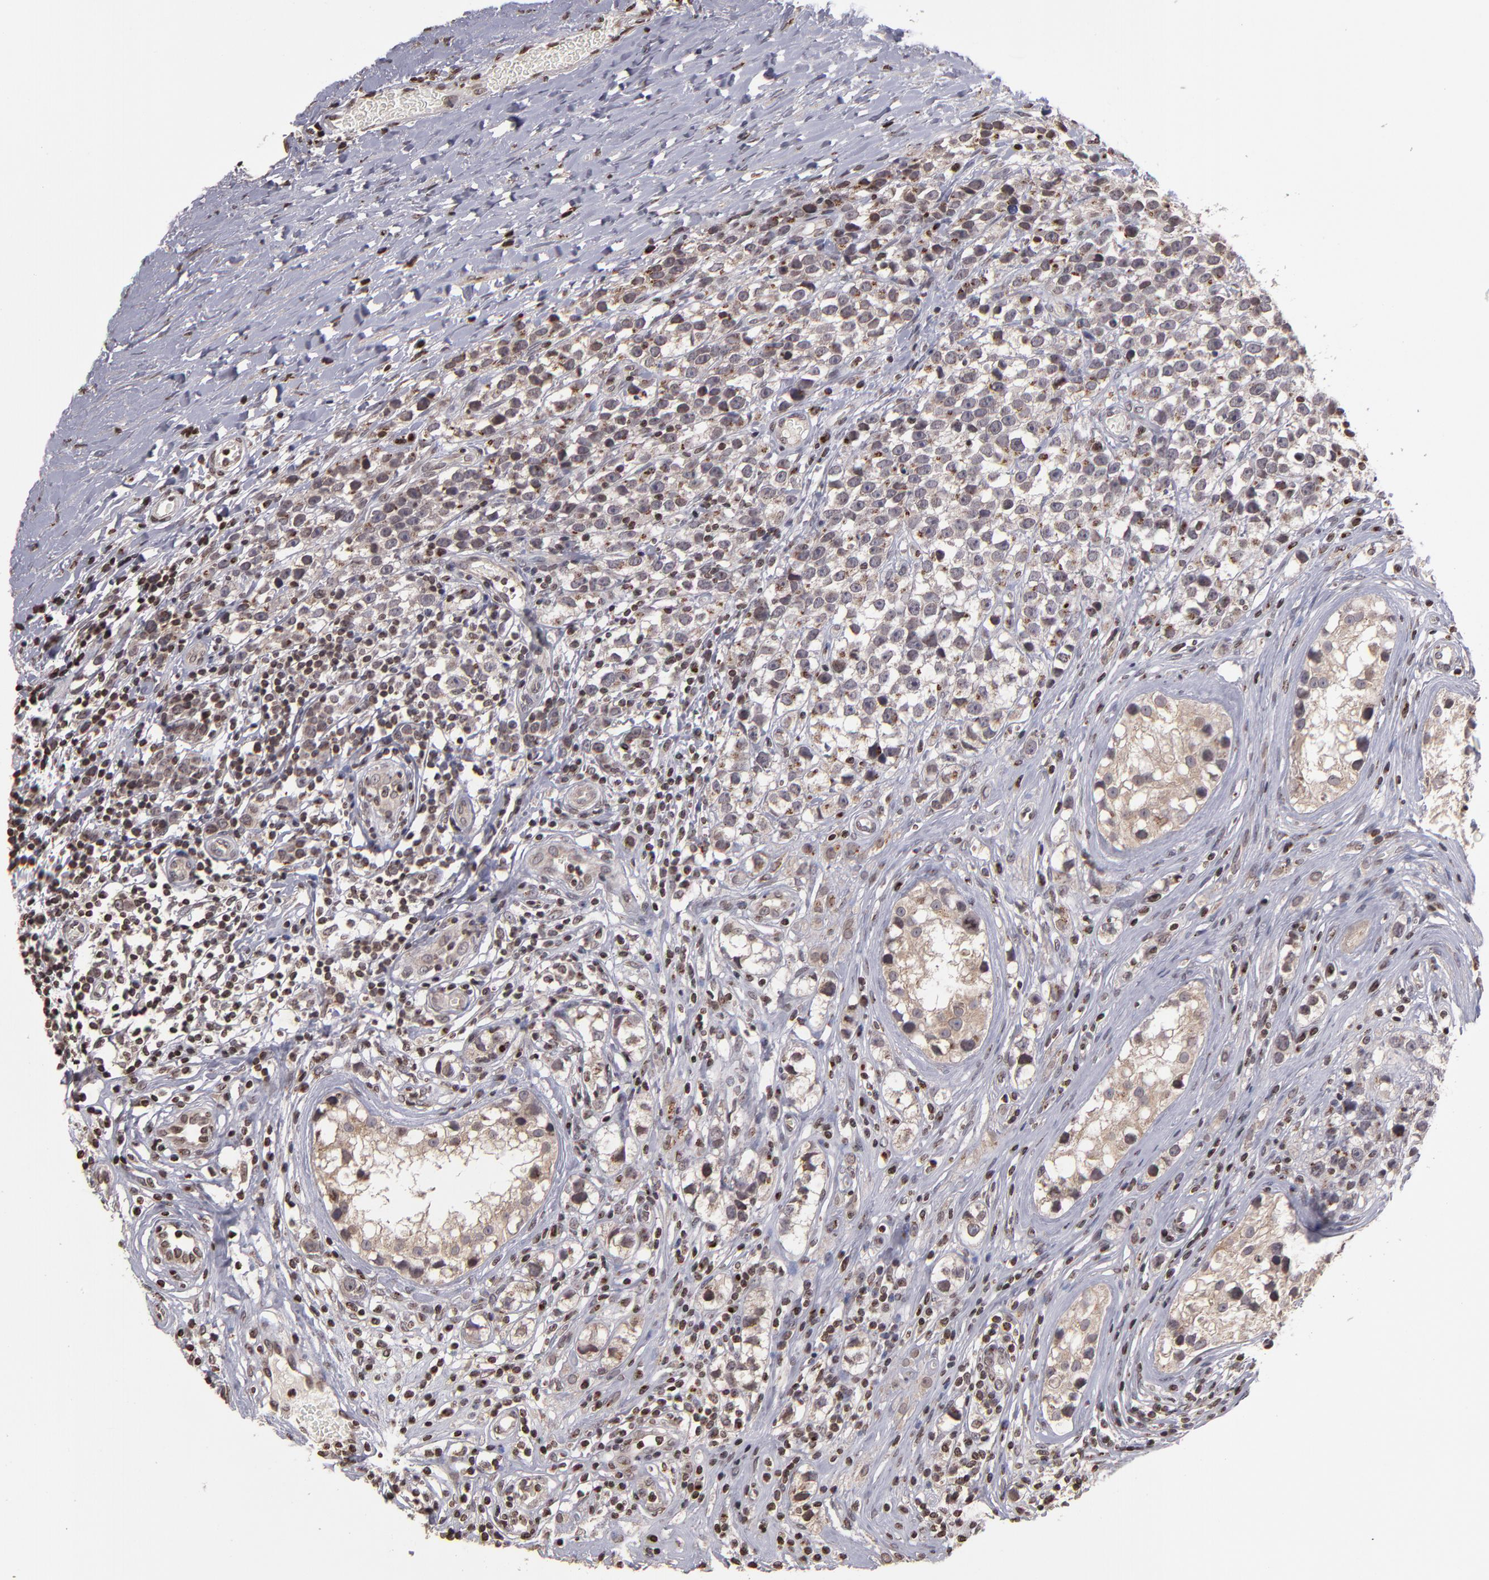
{"staining": {"intensity": "moderate", "quantity": ">75%", "location": "cytoplasmic/membranous,nuclear"}, "tissue": "testis cancer", "cell_type": "Tumor cells", "image_type": "cancer", "snomed": [{"axis": "morphology", "description": "Seminoma, NOS"}, {"axis": "topography", "description": "Testis"}], "caption": "An image showing moderate cytoplasmic/membranous and nuclear staining in about >75% of tumor cells in testis cancer (seminoma), as visualized by brown immunohistochemical staining.", "gene": "CSDC2", "patient": {"sex": "male", "age": 25}}